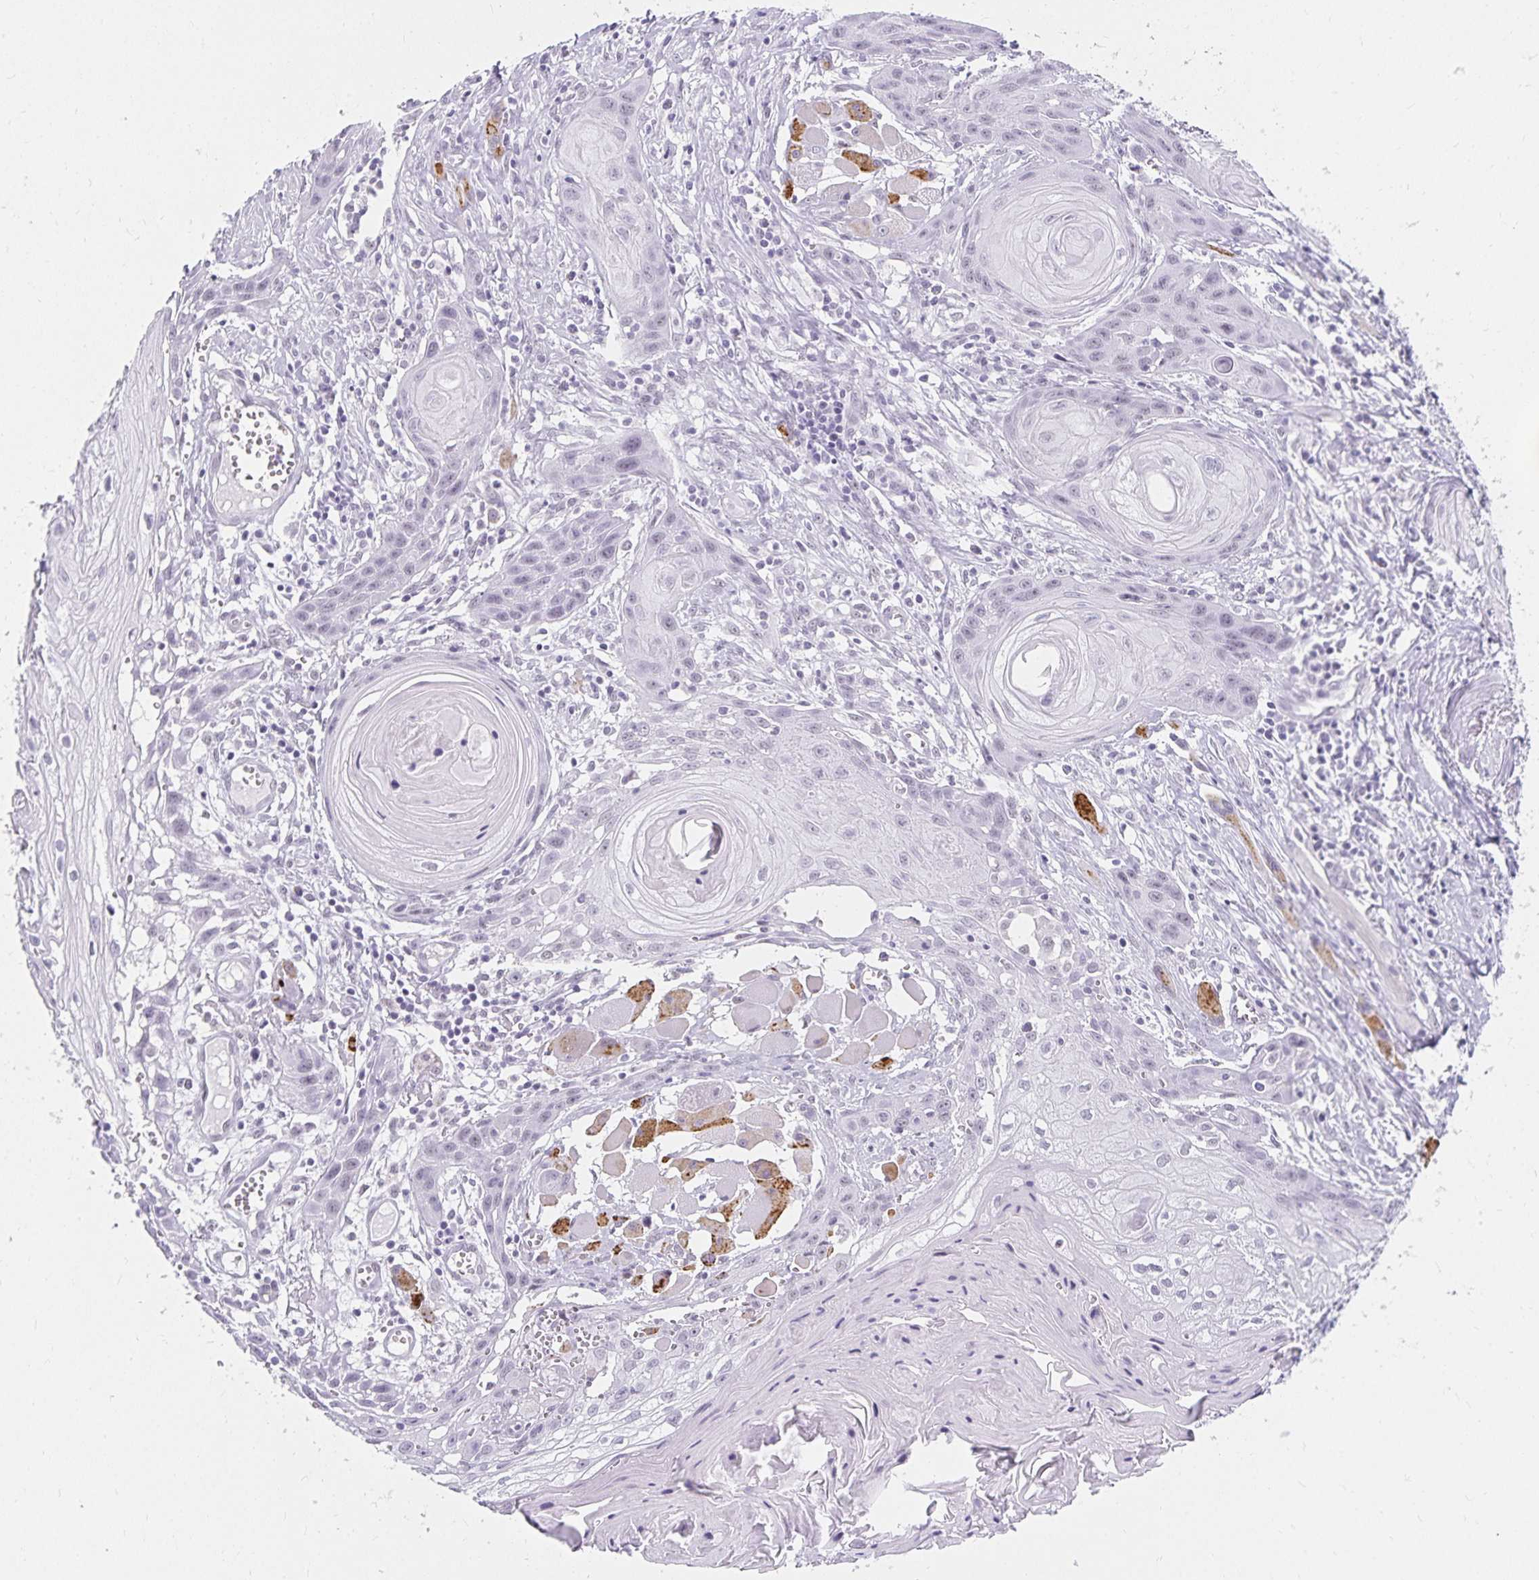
{"staining": {"intensity": "negative", "quantity": "none", "location": "none"}, "tissue": "head and neck cancer", "cell_type": "Tumor cells", "image_type": "cancer", "snomed": [{"axis": "morphology", "description": "Squamous cell carcinoma, NOS"}, {"axis": "topography", "description": "Oral tissue"}, {"axis": "topography", "description": "Head-Neck"}], "caption": "Immunohistochemical staining of human head and neck cancer (squamous cell carcinoma) reveals no significant expression in tumor cells. (DAB IHC, high magnification).", "gene": "C20orf85", "patient": {"sex": "male", "age": 58}}